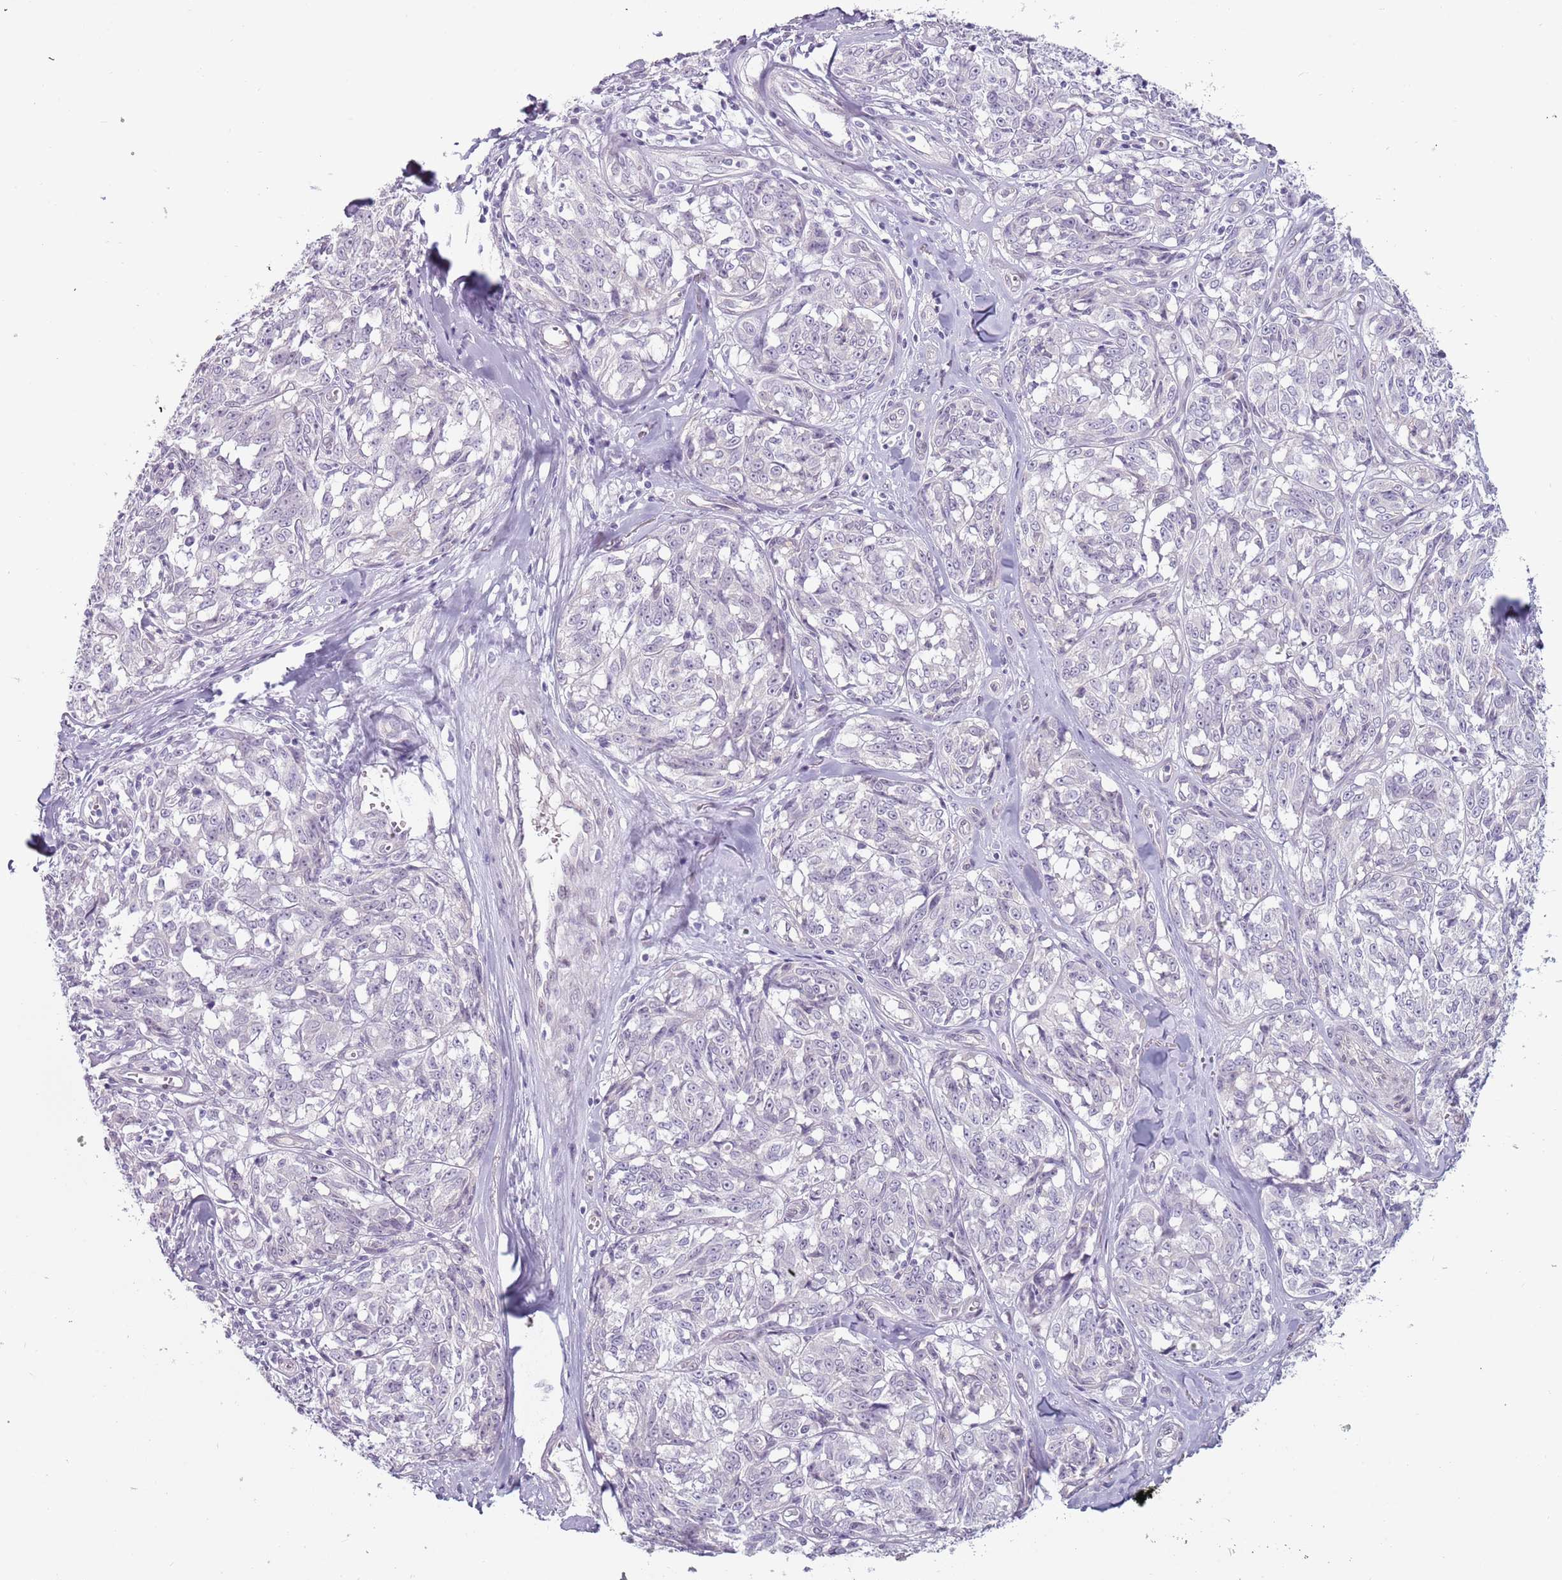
{"staining": {"intensity": "negative", "quantity": "none", "location": "none"}, "tissue": "melanoma", "cell_type": "Tumor cells", "image_type": "cancer", "snomed": [{"axis": "morphology", "description": "Normal tissue, NOS"}, {"axis": "morphology", "description": "Malignant melanoma, NOS"}, {"axis": "topography", "description": "Skin"}], "caption": "An IHC micrograph of malignant melanoma is shown. There is no staining in tumor cells of malignant melanoma.", "gene": "RFX2", "patient": {"sex": "female", "age": 64}}